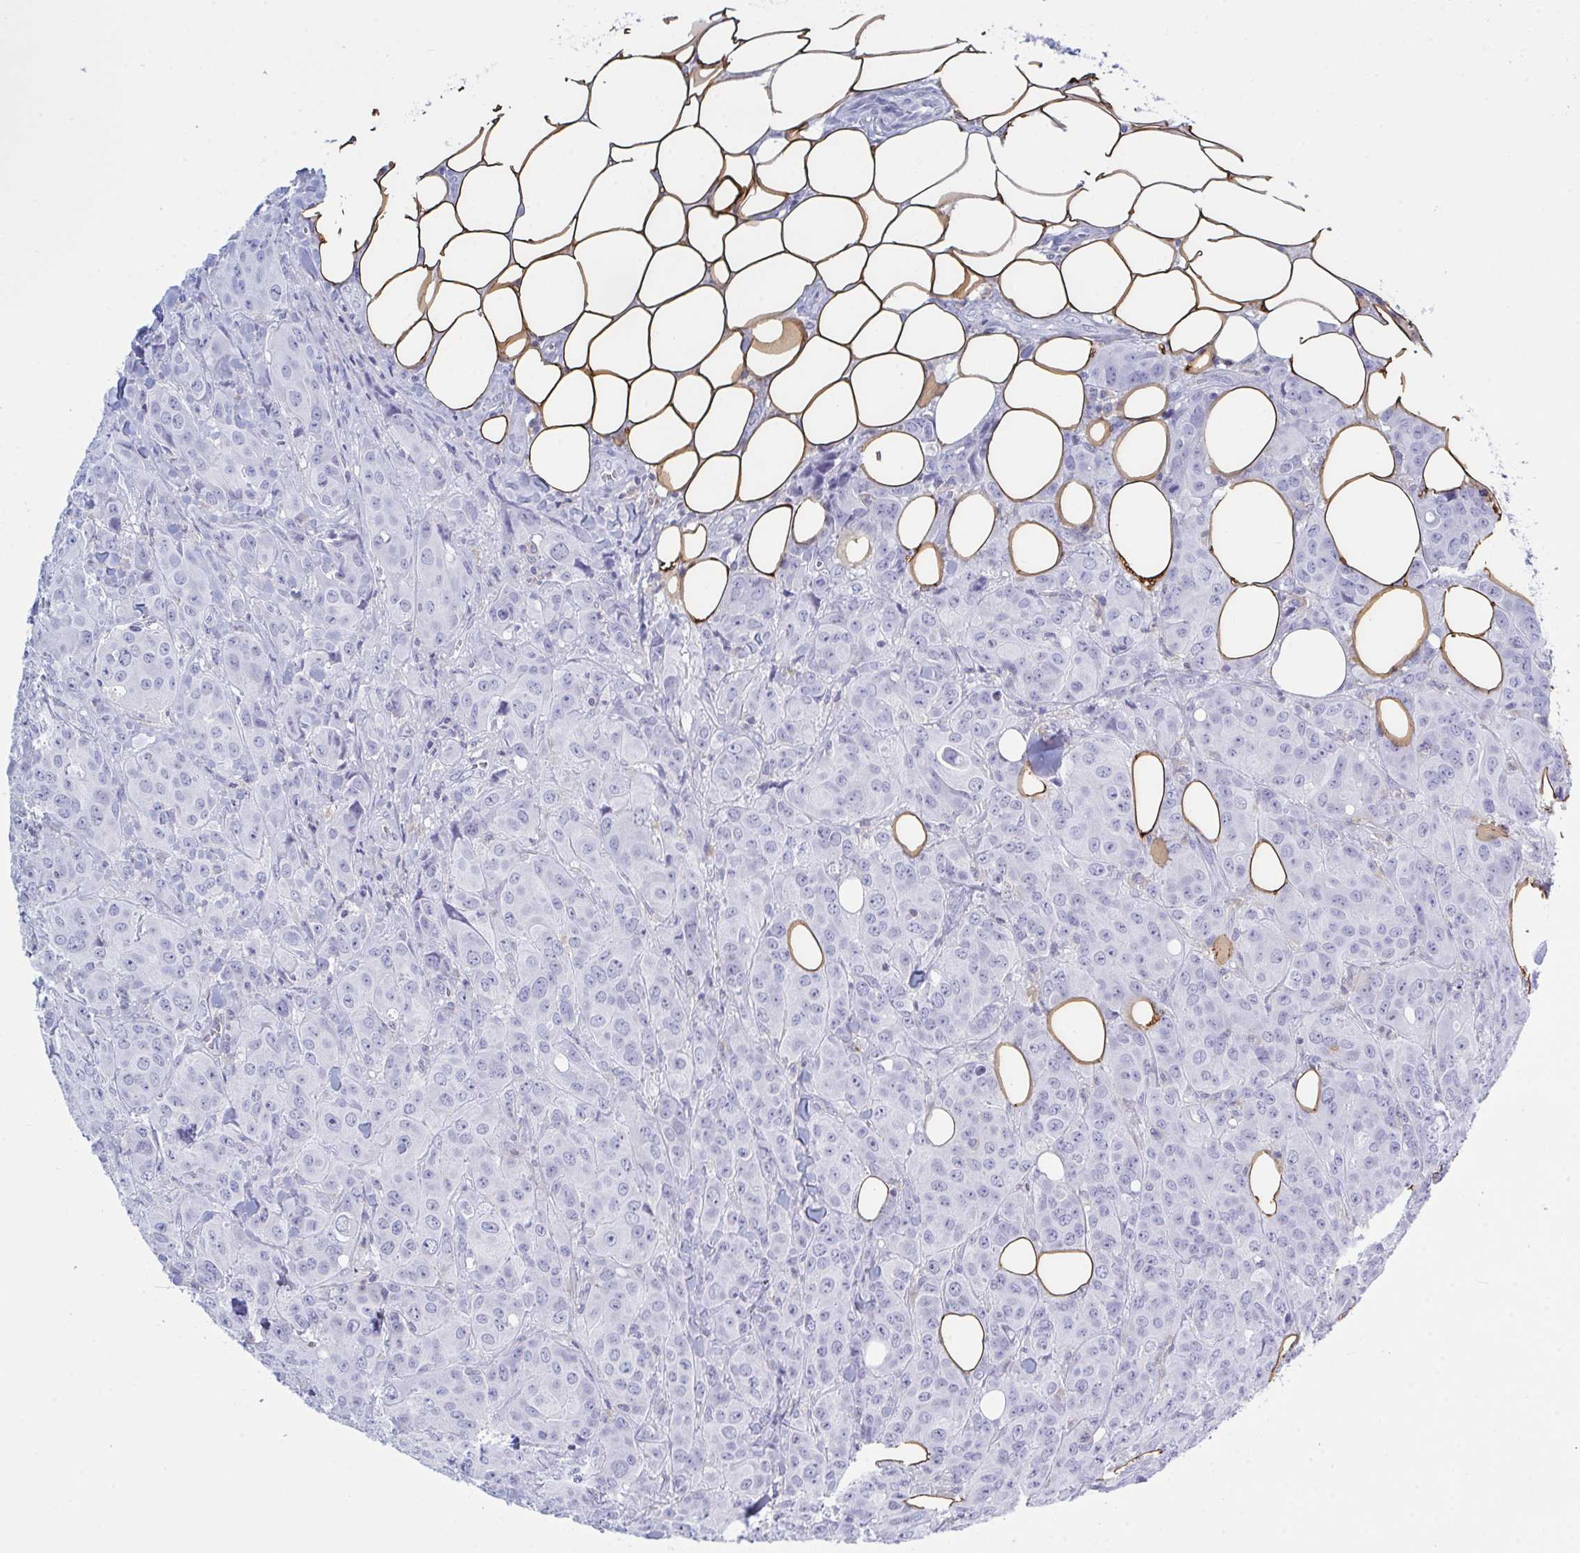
{"staining": {"intensity": "negative", "quantity": "none", "location": "none"}, "tissue": "breast cancer", "cell_type": "Tumor cells", "image_type": "cancer", "snomed": [{"axis": "morphology", "description": "Normal tissue, NOS"}, {"axis": "morphology", "description": "Duct carcinoma"}, {"axis": "topography", "description": "Breast"}], "caption": "High magnification brightfield microscopy of infiltrating ductal carcinoma (breast) stained with DAB (3,3'-diaminobenzidine) (brown) and counterstained with hematoxylin (blue): tumor cells show no significant staining.", "gene": "MYO1F", "patient": {"sex": "female", "age": 43}}